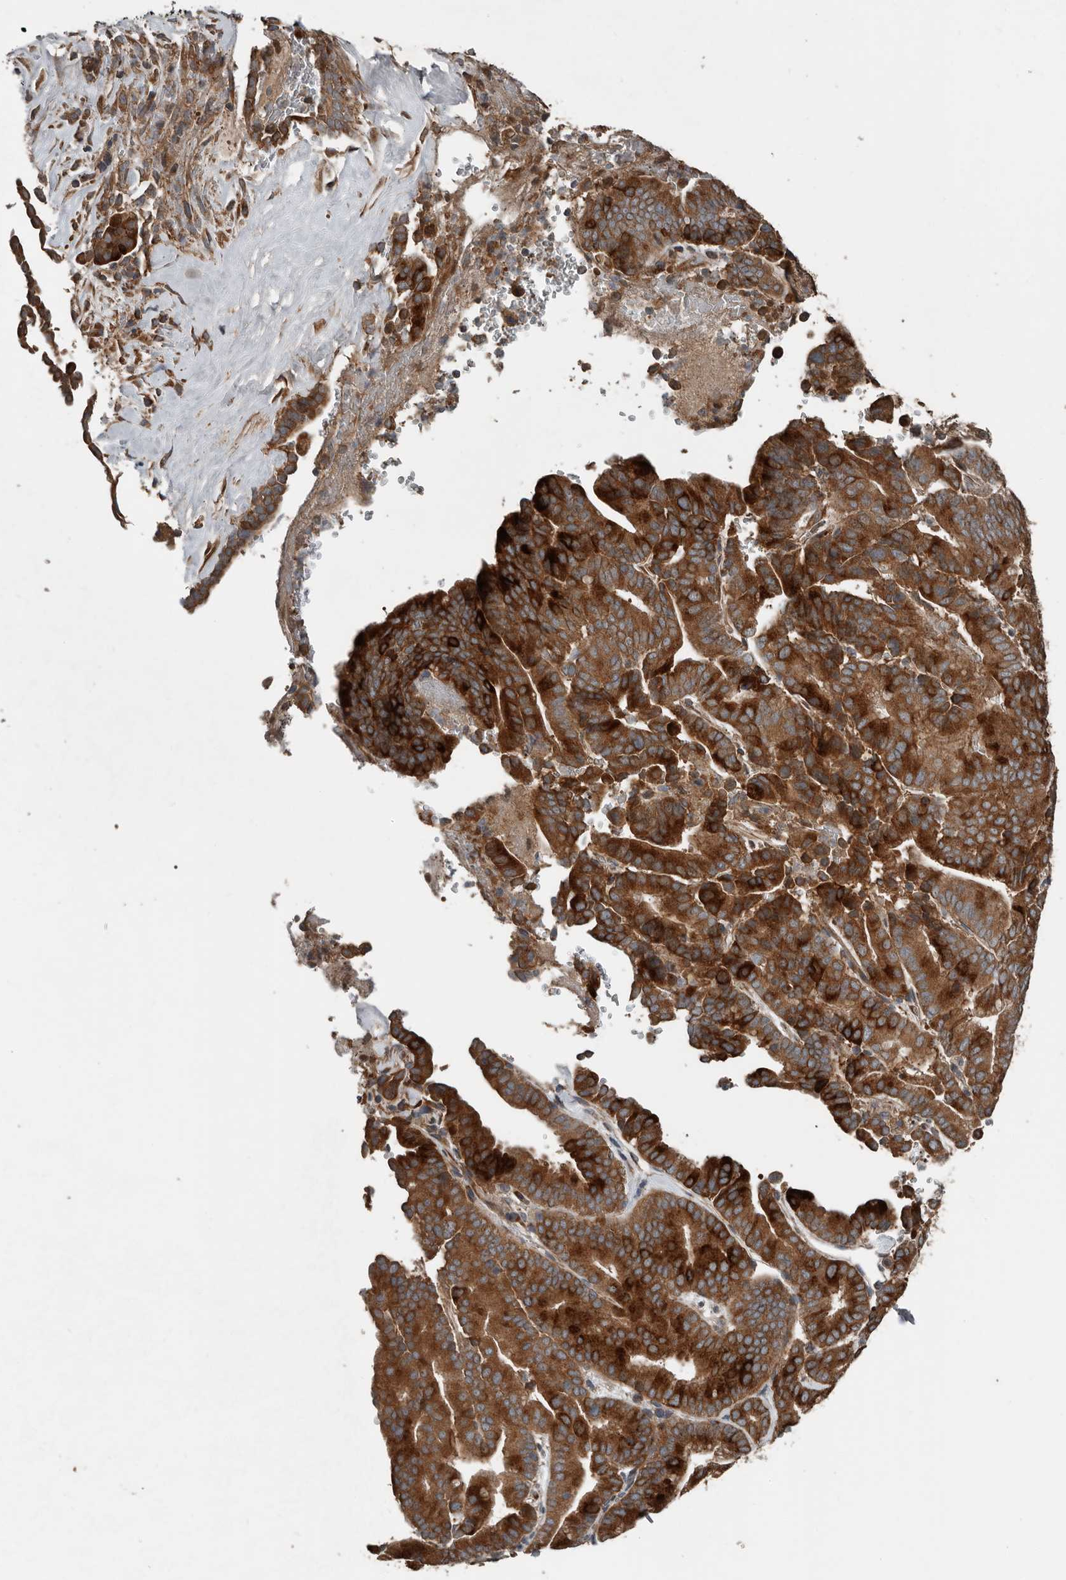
{"staining": {"intensity": "strong", "quantity": ">75%", "location": "cytoplasmic/membranous"}, "tissue": "liver cancer", "cell_type": "Tumor cells", "image_type": "cancer", "snomed": [{"axis": "morphology", "description": "Cholangiocarcinoma"}, {"axis": "topography", "description": "Liver"}], "caption": "High-power microscopy captured an IHC histopathology image of liver cholangiocarcinoma, revealing strong cytoplasmic/membranous positivity in about >75% of tumor cells.", "gene": "RNF207", "patient": {"sex": "female", "age": 75}}